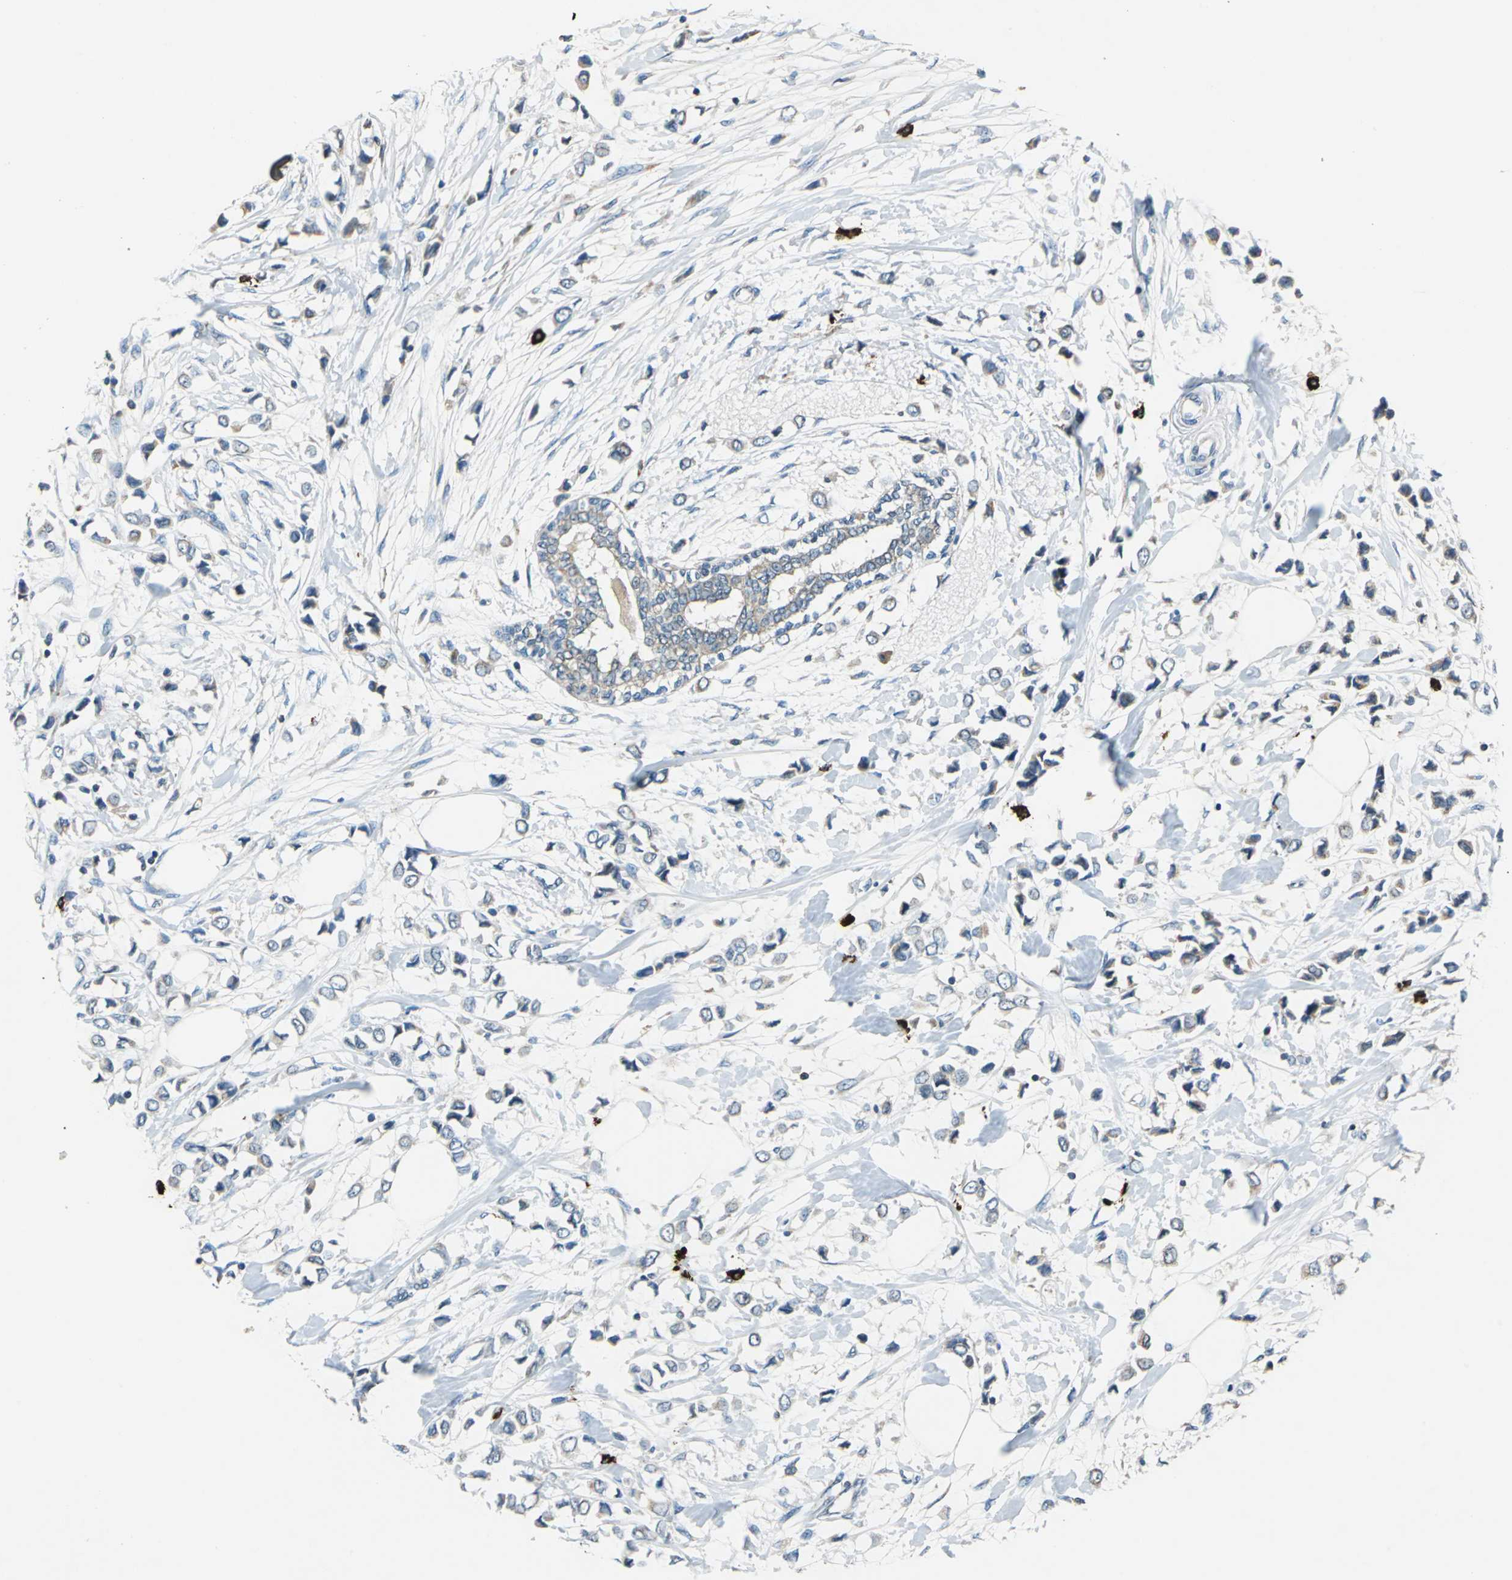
{"staining": {"intensity": "weak", "quantity": "25%-75%", "location": "cytoplasmic/membranous"}, "tissue": "breast cancer", "cell_type": "Tumor cells", "image_type": "cancer", "snomed": [{"axis": "morphology", "description": "Lobular carcinoma"}, {"axis": "topography", "description": "Breast"}], "caption": "This photomicrograph demonstrates immunohistochemistry staining of breast lobular carcinoma, with low weak cytoplasmic/membranous positivity in about 25%-75% of tumor cells.", "gene": "CPA3", "patient": {"sex": "female", "age": 51}}